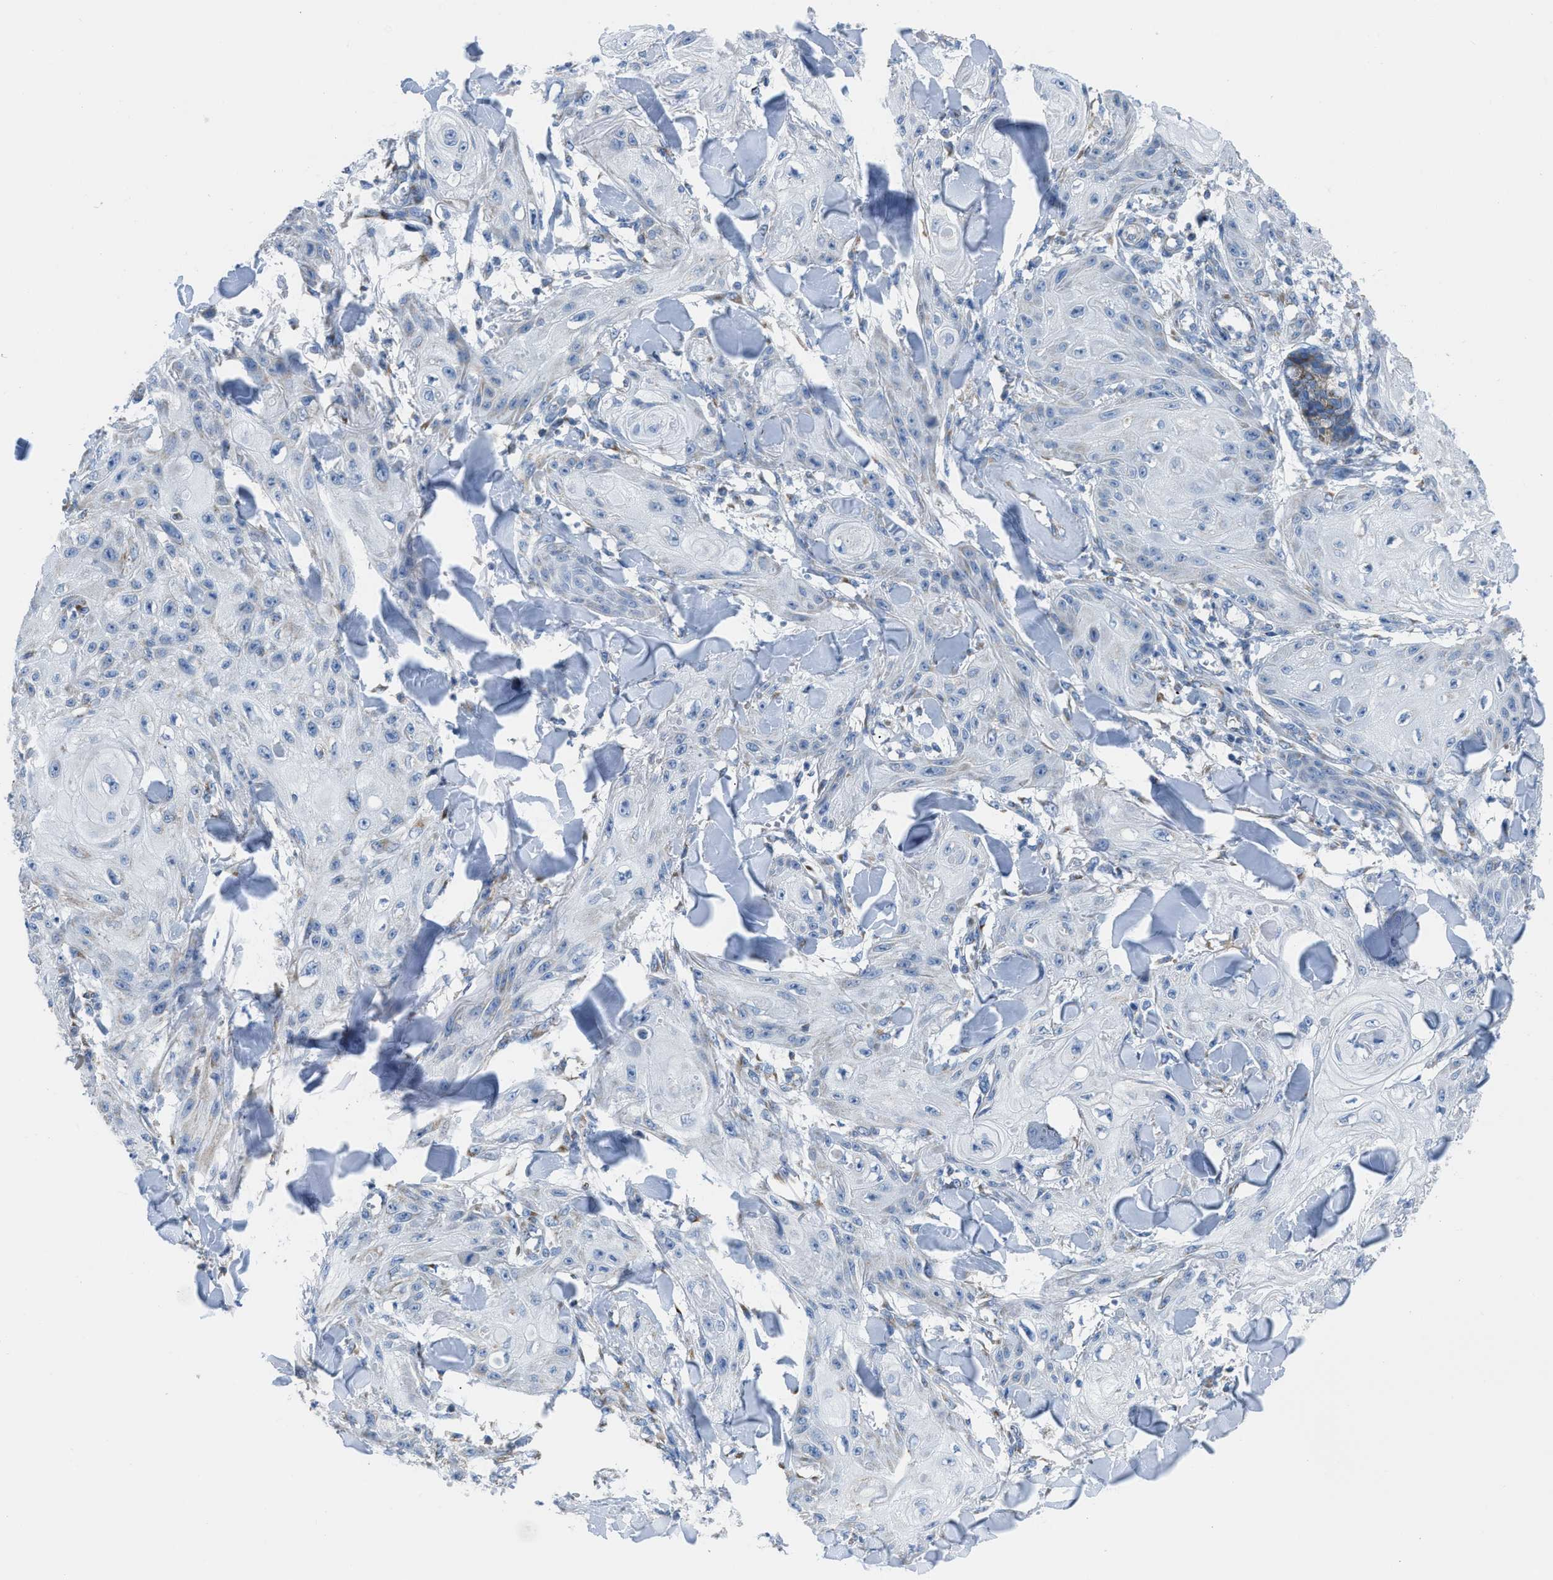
{"staining": {"intensity": "negative", "quantity": "none", "location": "none"}, "tissue": "skin cancer", "cell_type": "Tumor cells", "image_type": "cancer", "snomed": [{"axis": "morphology", "description": "Squamous cell carcinoma, NOS"}, {"axis": "topography", "description": "Skin"}], "caption": "A micrograph of human skin cancer is negative for staining in tumor cells.", "gene": "ETFB", "patient": {"sex": "male", "age": 74}}